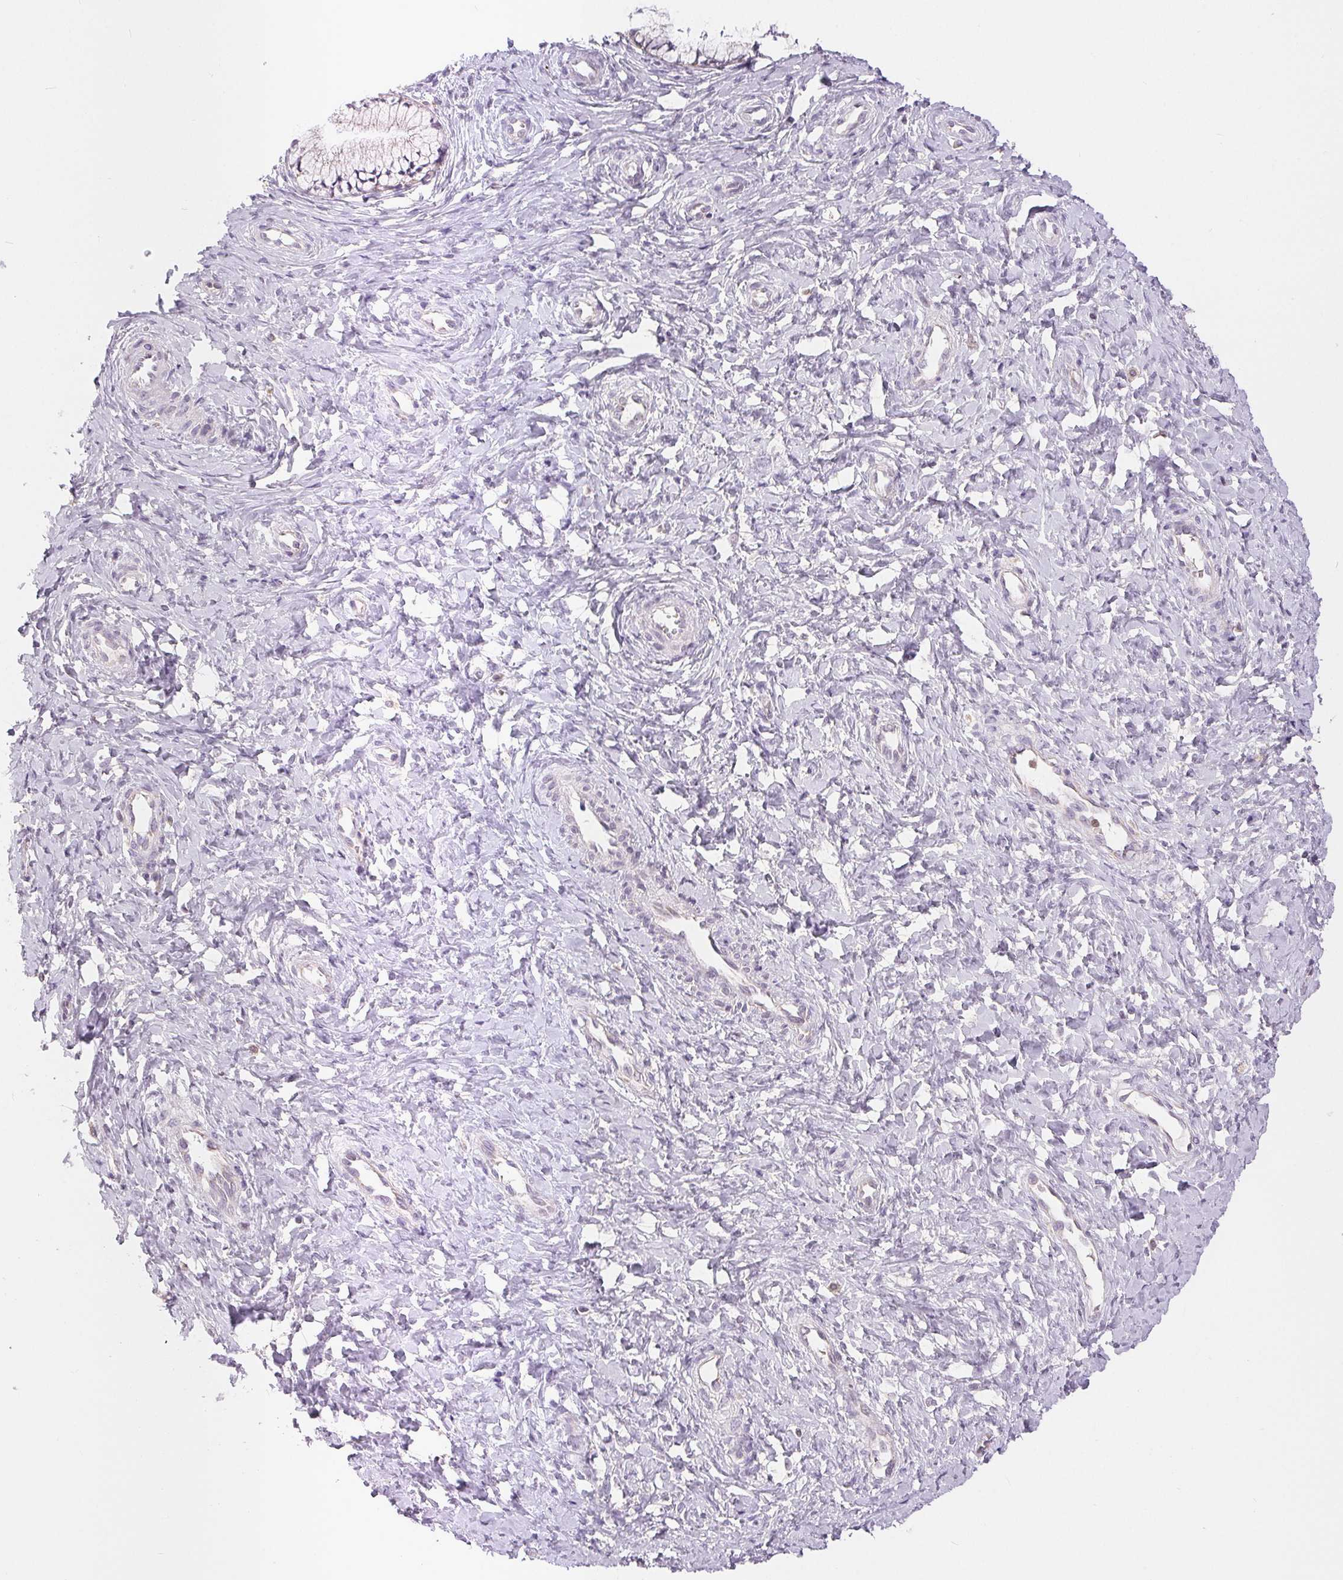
{"staining": {"intensity": "negative", "quantity": "none", "location": "none"}, "tissue": "cervix", "cell_type": "Glandular cells", "image_type": "normal", "snomed": [{"axis": "morphology", "description": "Normal tissue, NOS"}, {"axis": "topography", "description": "Cervix"}], "caption": "A high-resolution micrograph shows immunohistochemistry (IHC) staining of unremarkable cervix, which demonstrates no significant positivity in glandular cells.", "gene": "POU2F2", "patient": {"sex": "female", "age": 37}}